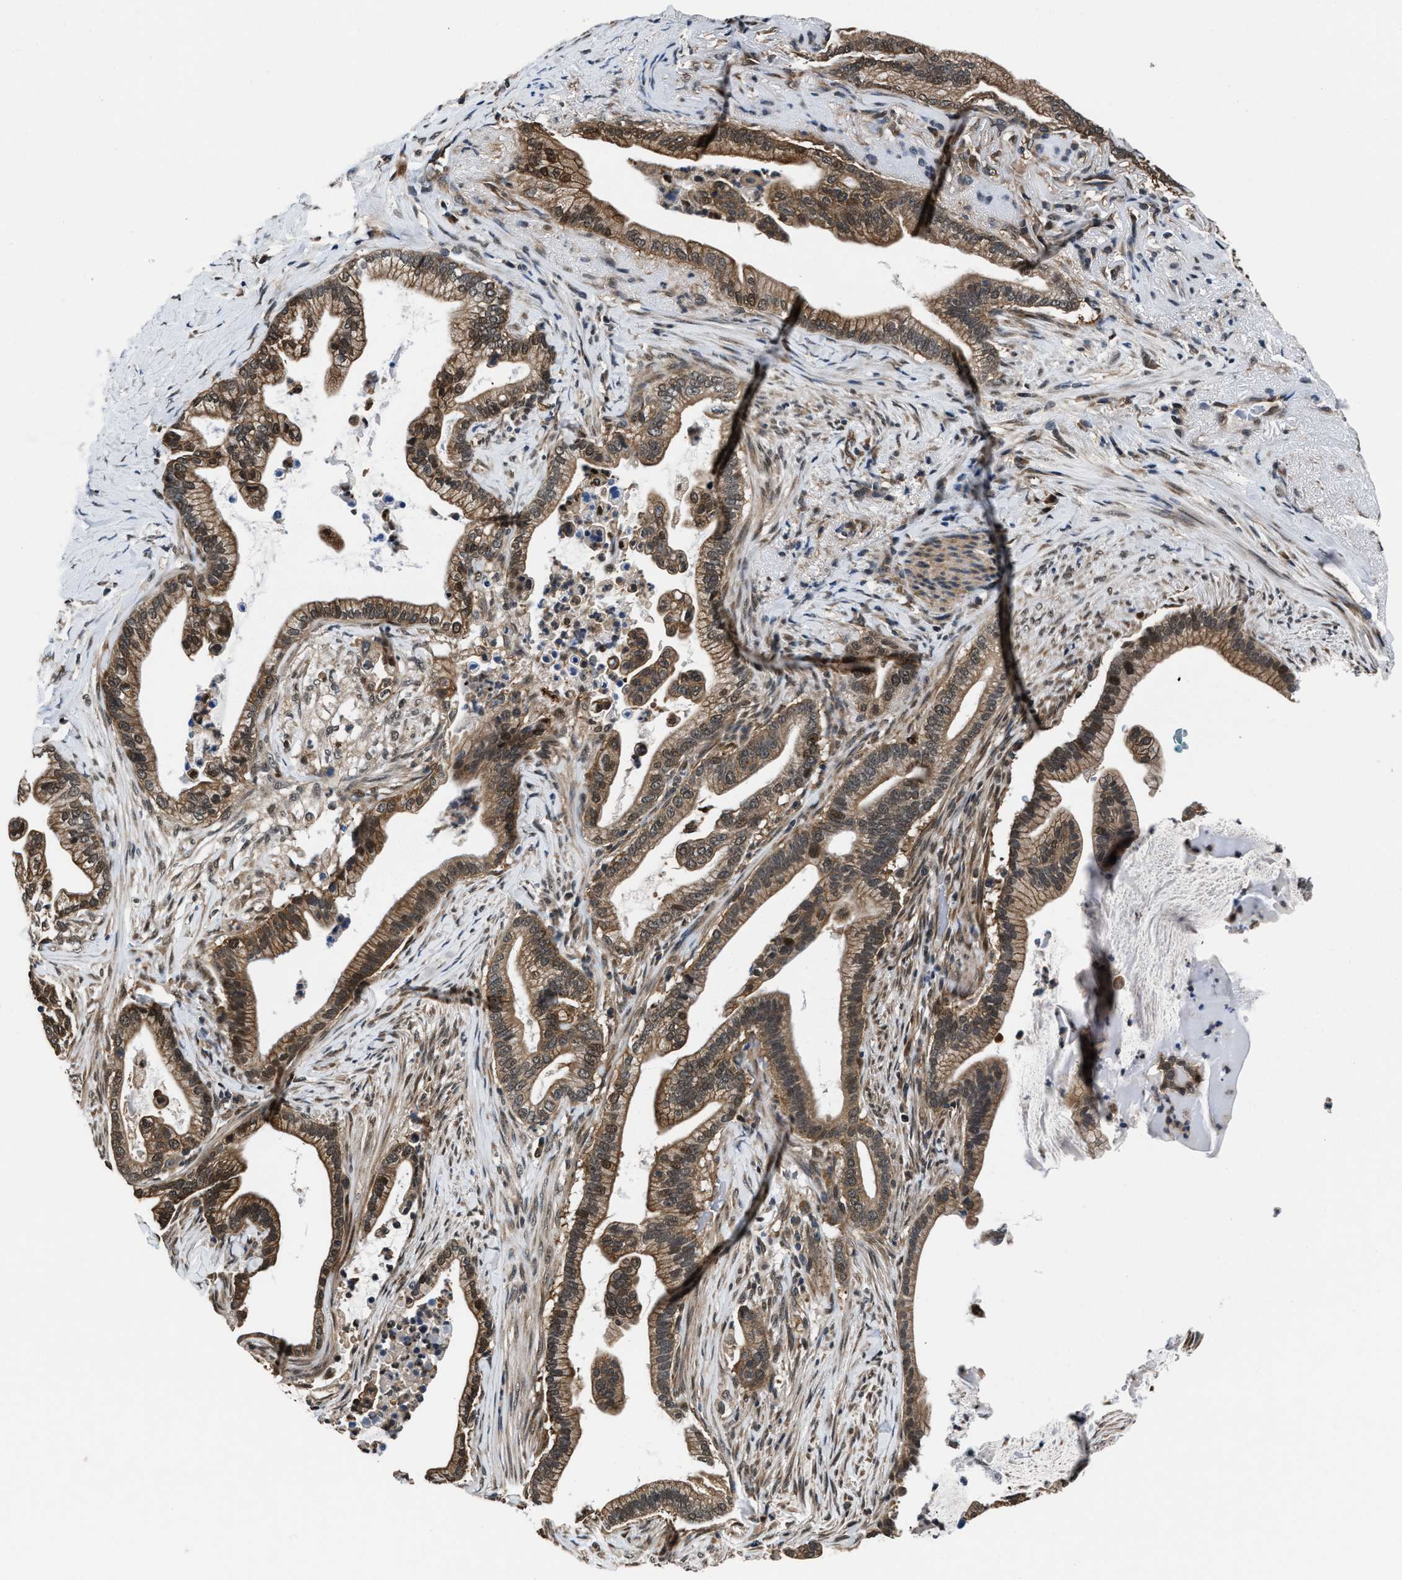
{"staining": {"intensity": "moderate", "quantity": ">75%", "location": "cytoplasmic/membranous"}, "tissue": "pancreatic cancer", "cell_type": "Tumor cells", "image_type": "cancer", "snomed": [{"axis": "morphology", "description": "Adenocarcinoma, NOS"}, {"axis": "topography", "description": "Pancreas"}], "caption": "IHC staining of pancreatic adenocarcinoma, which exhibits medium levels of moderate cytoplasmic/membranous expression in approximately >75% of tumor cells indicating moderate cytoplasmic/membranous protein positivity. The staining was performed using DAB (brown) for protein detection and nuclei were counterstained in hematoxylin (blue).", "gene": "RBM33", "patient": {"sex": "male", "age": 69}}